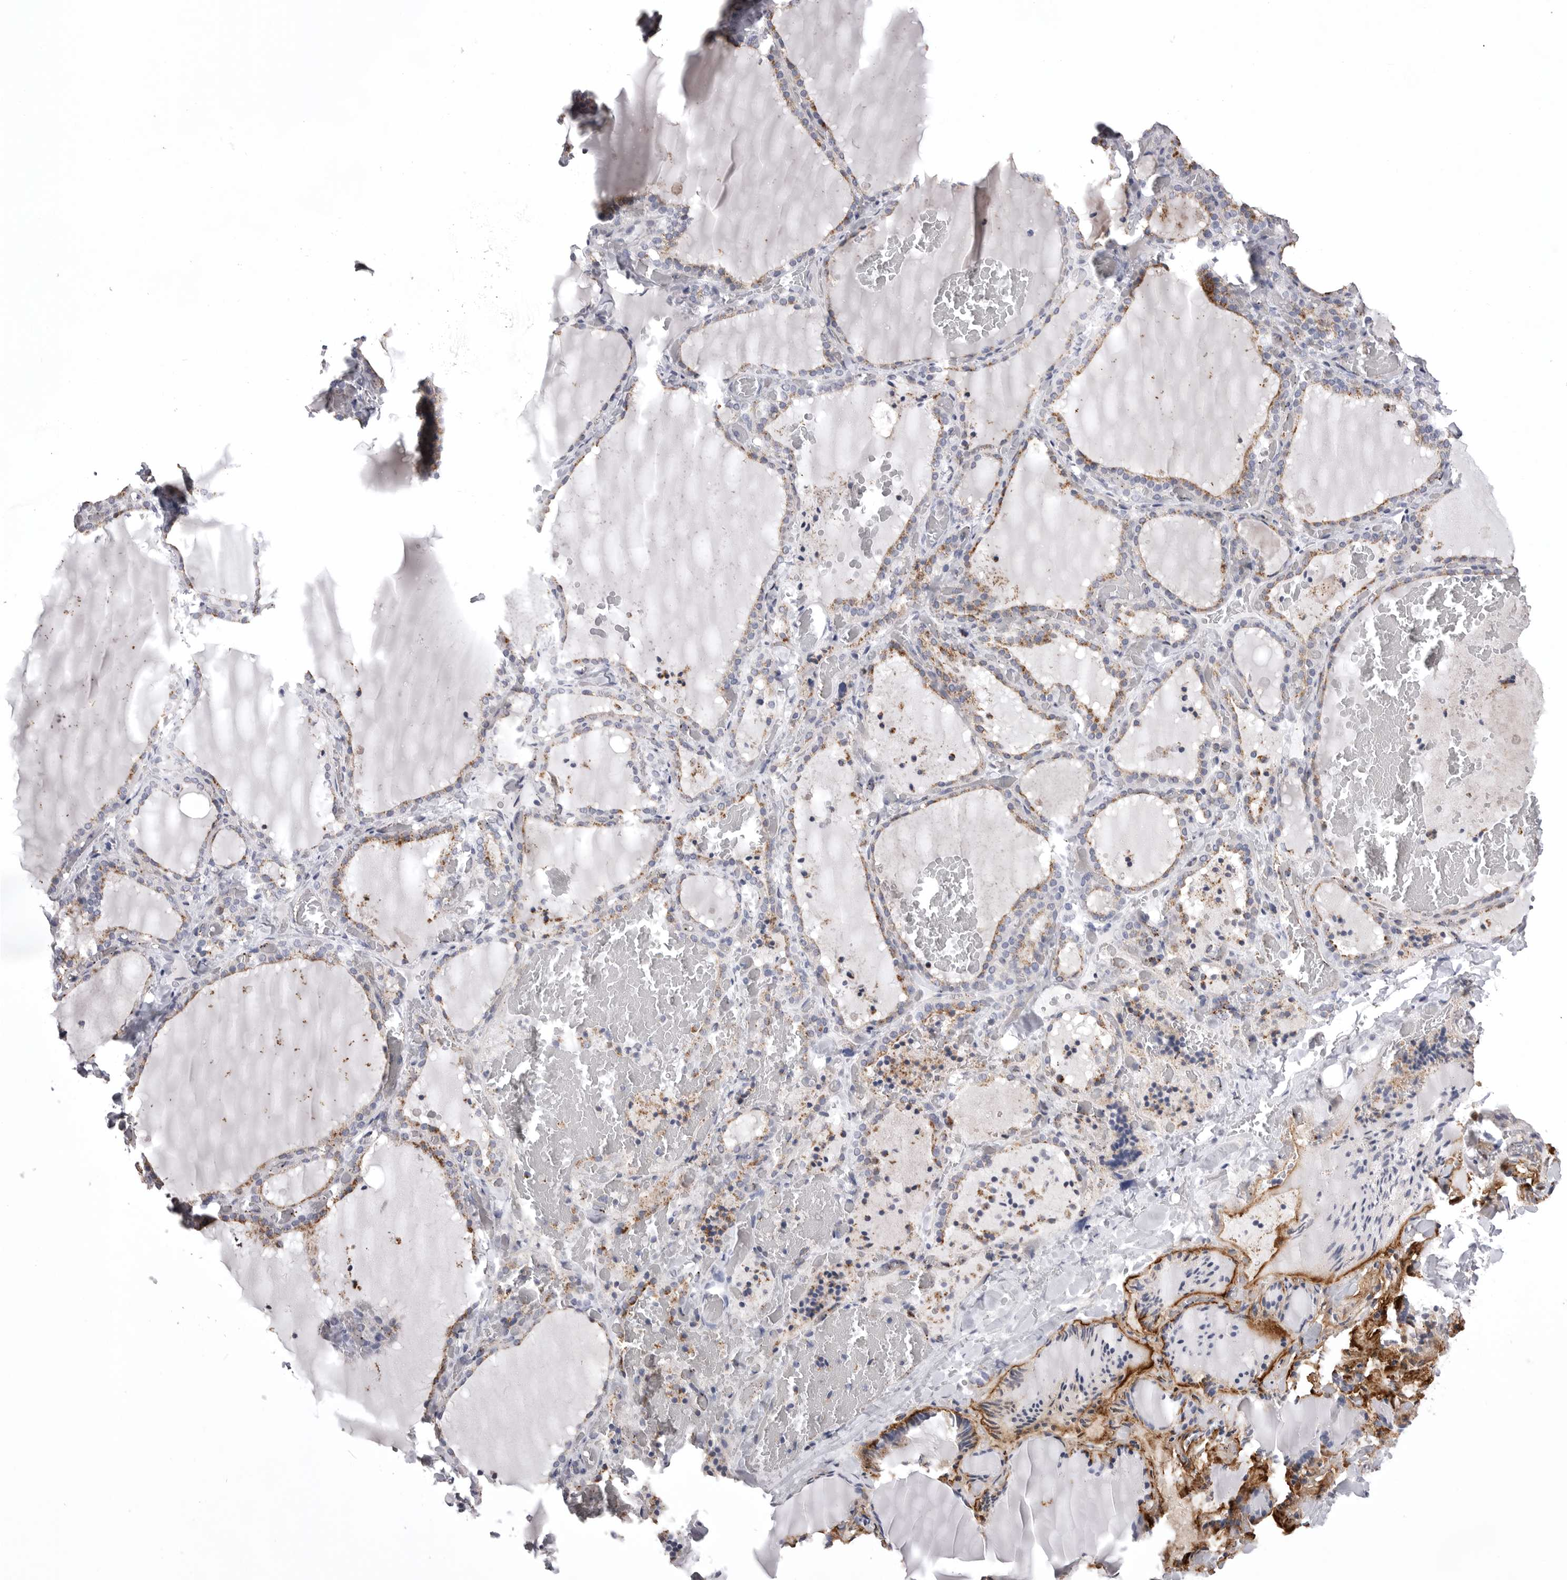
{"staining": {"intensity": "weak", "quantity": ">75%", "location": "cytoplasmic/membranous"}, "tissue": "thyroid gland", "cell_type": "Glandular cells", "image_type": "normal", "snomed": [{"axis": "morphology", "description": "Normal tissue, NOS"}, {"axis": "topography", "description": "Thyroid gland"}], "caption": "About >75% of glandular cells in unremarkable human thyroid gland show weak cytoplasmic/membranous protein staining as visualized by brown immunohistochemical staining.", "gene": "PSPN", "patient": {"sex": "female", "age": 22}}